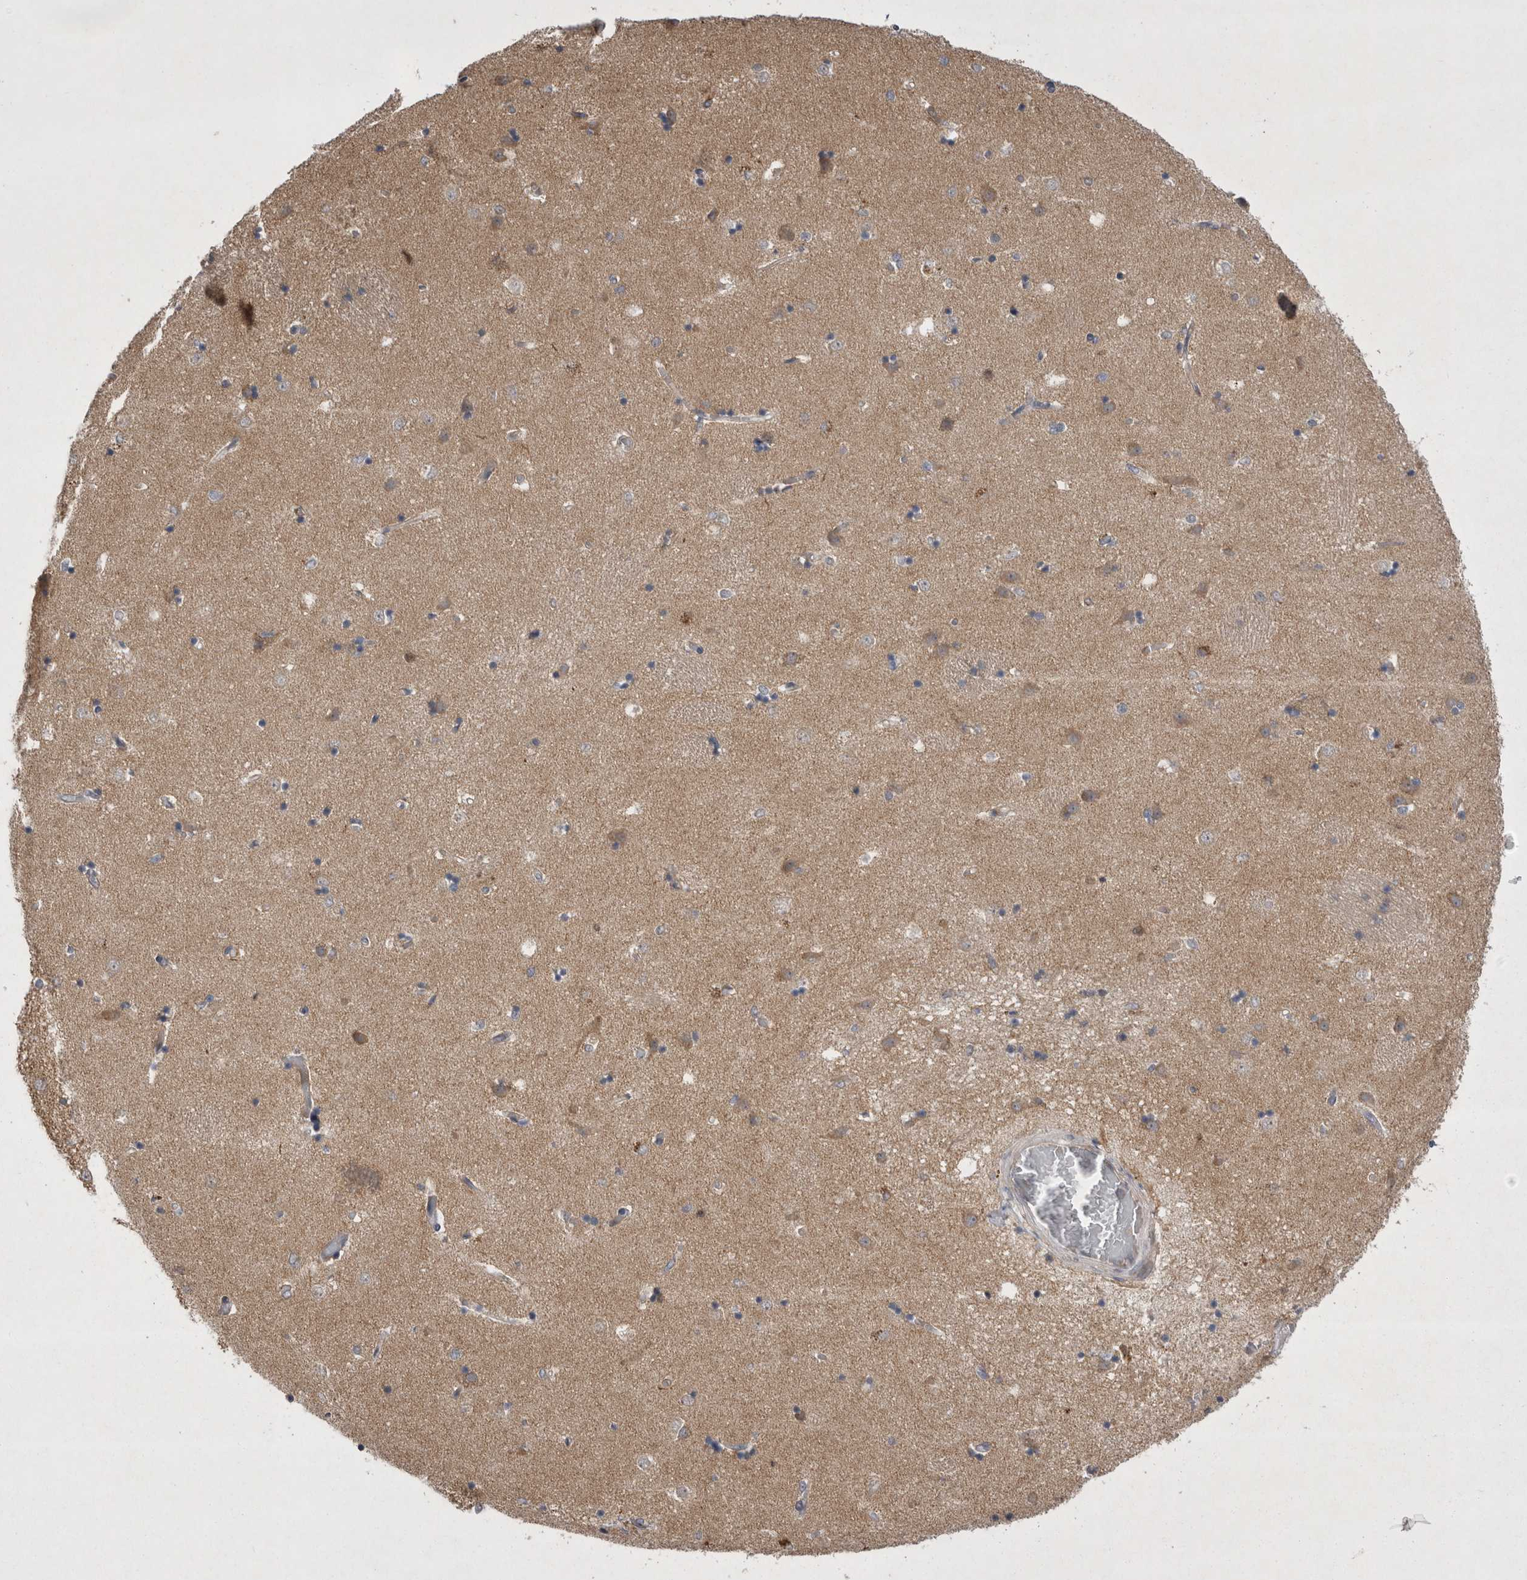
{"staining": {"intensity": "moderate", "quantity": "<25%", "location": "cytoplasmic/membranous"}, "tissue": "caudate", "cell_type": "Glial cells", "image_type": "normal", "snomed": [{"axis": "morphology", "description": "Normal tissue, NOS"}, {"axis": "topography", "description": "Lateral ventricle wall"}], "caption": "Approximately <25% of glial cells in normal human caudate demonstrate moderate cytoplasmic/membranous protein positivity as visualized by brown immunohistochemical staining.", "gene": "TSPOAP1", "patient": {"sex": "male", "age": 45}}